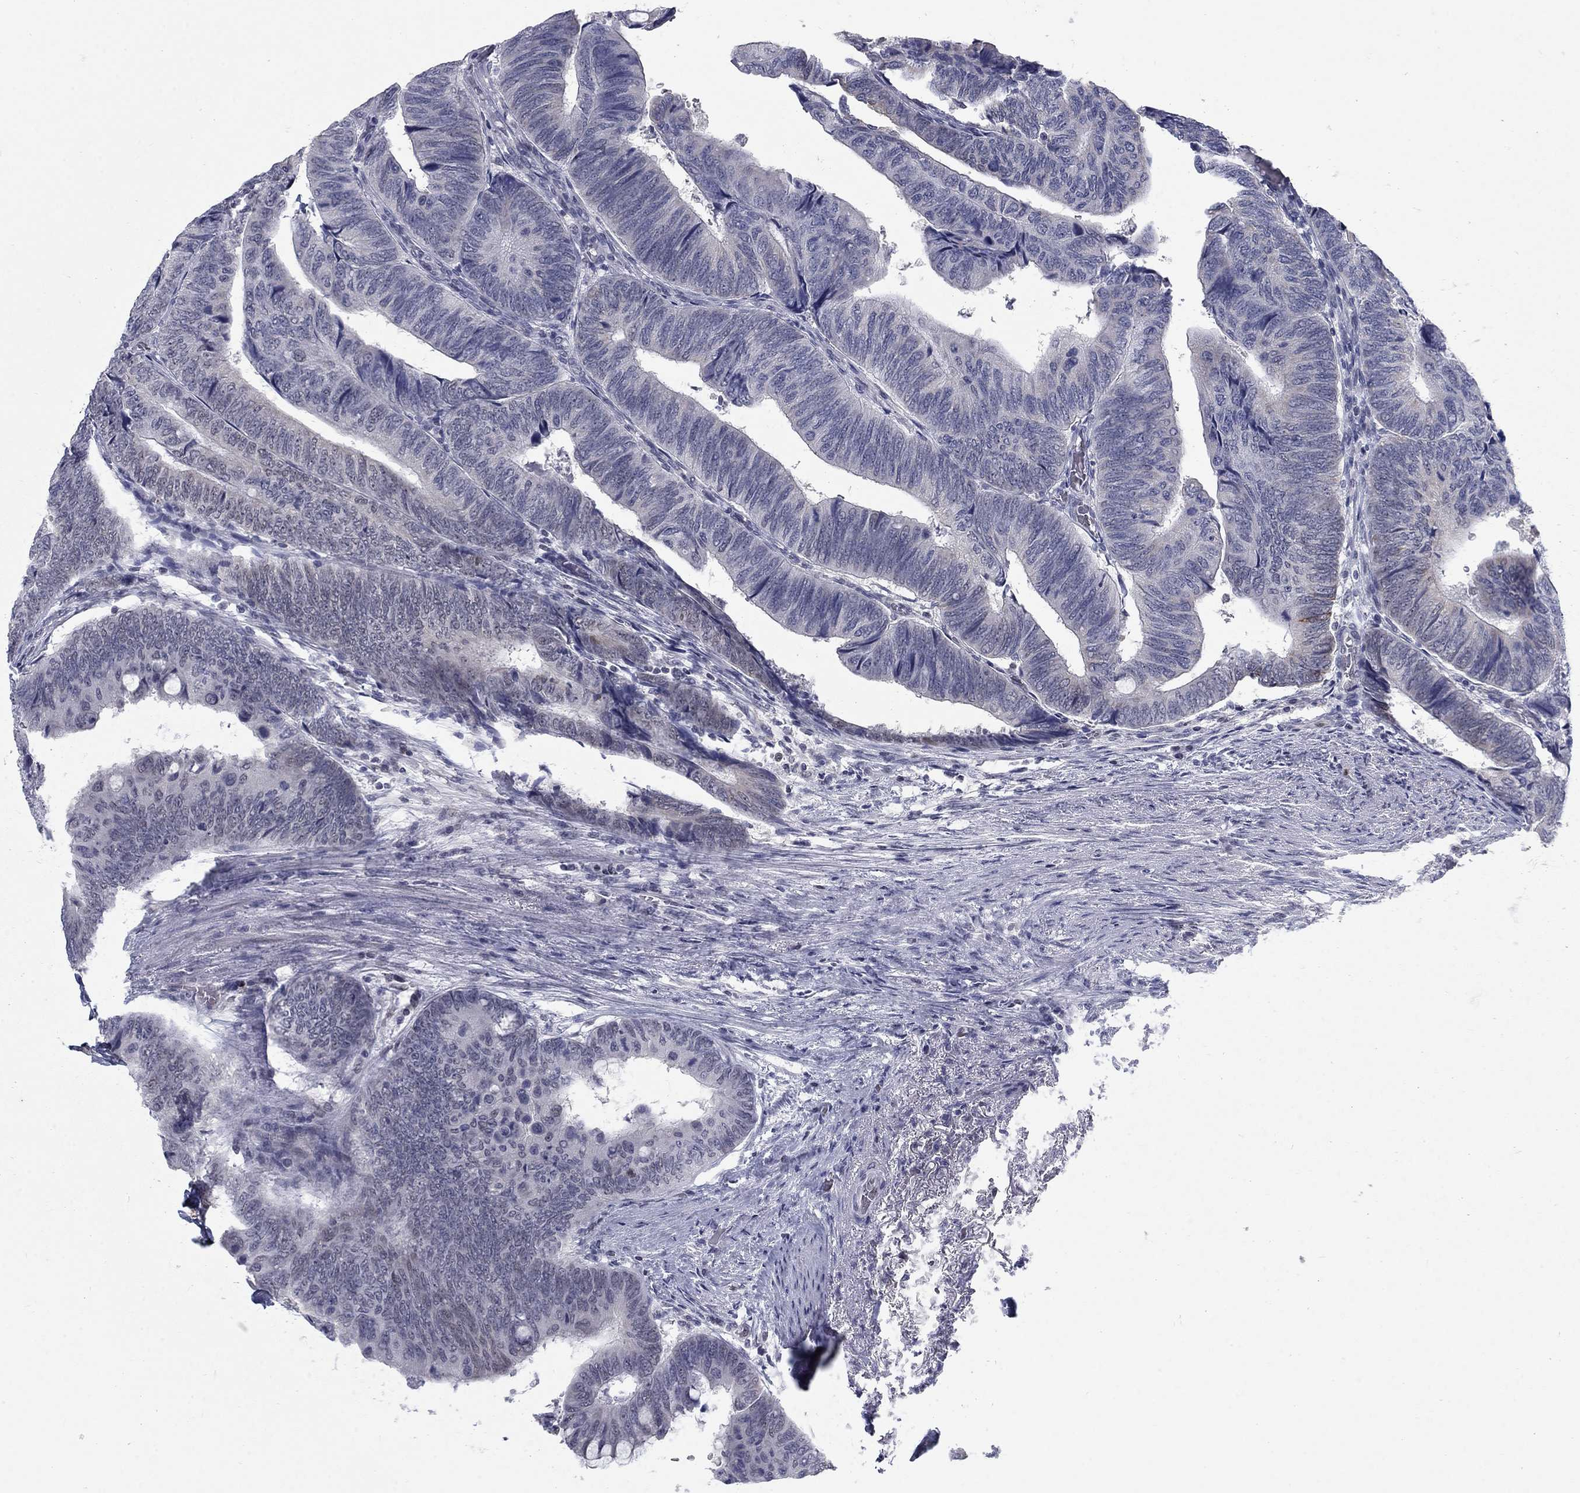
{"staining": {"intensity": "negative", "quantity": "none", "location": "none"}, "tissue": "colorectal cancer", "cell_type": "Tumor cells", "image_type": "cancer", "snomed": [{"axis": "morphology", "description": "Normal tissue, NOS"}, {"axis": "morphology", "description": "Adenocarcinoma, NOS"}, {"axis": "topography", "description": "Rectum"}, {"axis": "topography", "description": "Peripheral nerve tissue"}], "caption": "The histopathology image exhibits no significant positivity in tumor cells of colorectal adenocarcinoma.", "gene": "GCFC2", "patient": {"sex": "male", "age": 92}}